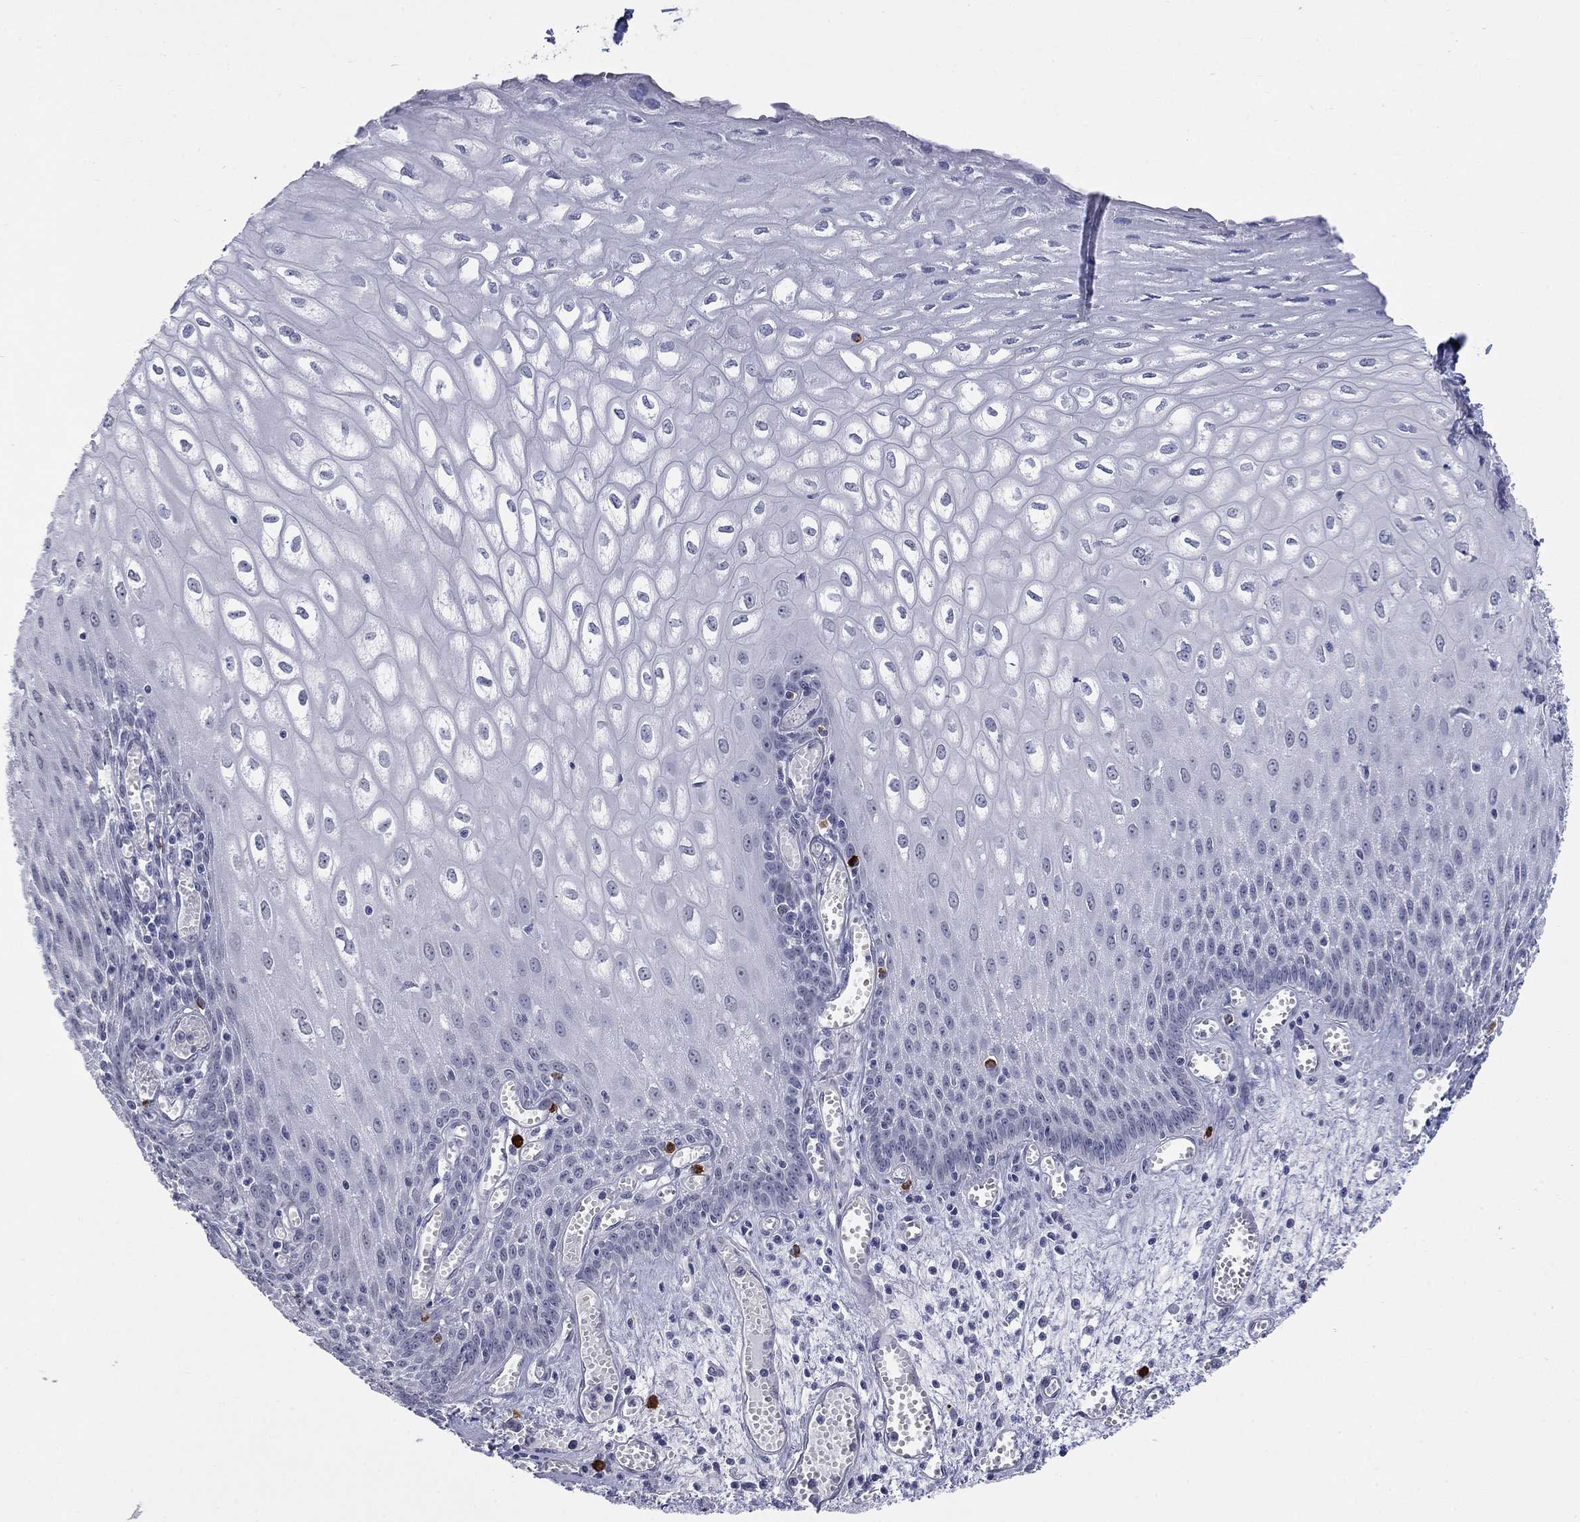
{"staining": {"intensity": "negative", "quantity": "none", "location": "none"}, "tissue": "esophagus", "cell_type": "Squamous epithelial cells", "image_type": "normal", "snomed": [{"axis": "morphology", "description": "Normal tissue, NOS"}, {"axis": "topography", "description": "Esophagus"}], "caption": "The photomicrograph displays no staining of squamous epithelial cells in benign esophagus. The staining was performed using DAB to visualize the protein expression in brown, while the nuclei were stained in blue with hematoxylin (Magnification: 20x).", "gene": "ECEL1", "patient": {"sex": "male", "age": 58}}